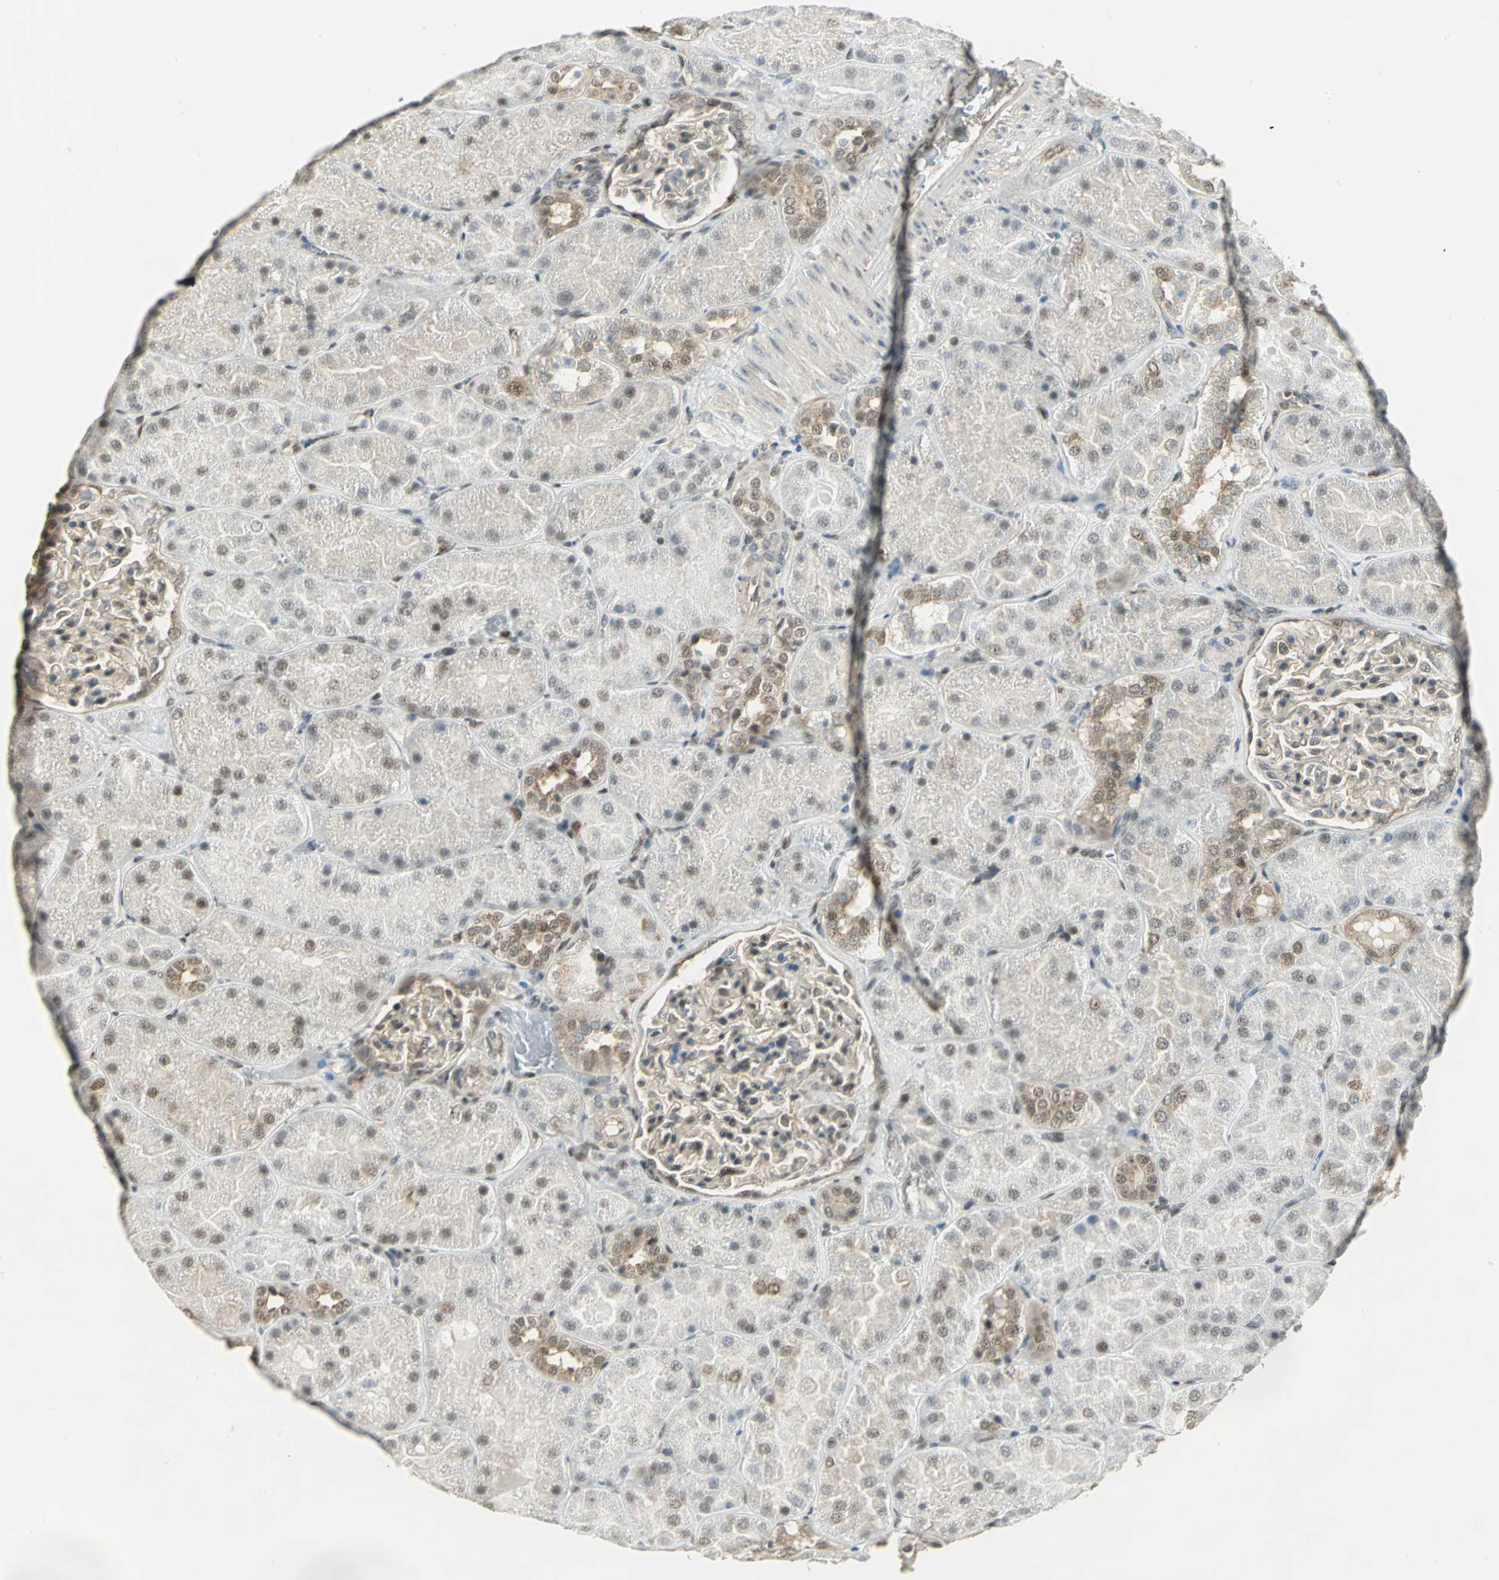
{"staining": {"intensity": "weak", "quantity": "25%-75%", "location": "cytoplasmic/membranous,nuclear"}, "tissue": "kidney", "cell_type": "Cells in glomeruli", "image_type": "normal", "snomed": [{"axis": "morphology", "description": "Normal tissue, NOS"}, {"axis": "topography", "description": "Kidney"}], "caption": "The histopathology image displays staining of normal kidney, revealing weak cytoplasmic/membranous,nuclear protein expression (brown color) within cells in glomeruli. The staining is performed using DAB brown chromogen to label protein expression. The nuclei are counter-stained blue using hematoxylin.", "gene": "DDX5", "patient": {"sex": "male", "age": 28}}